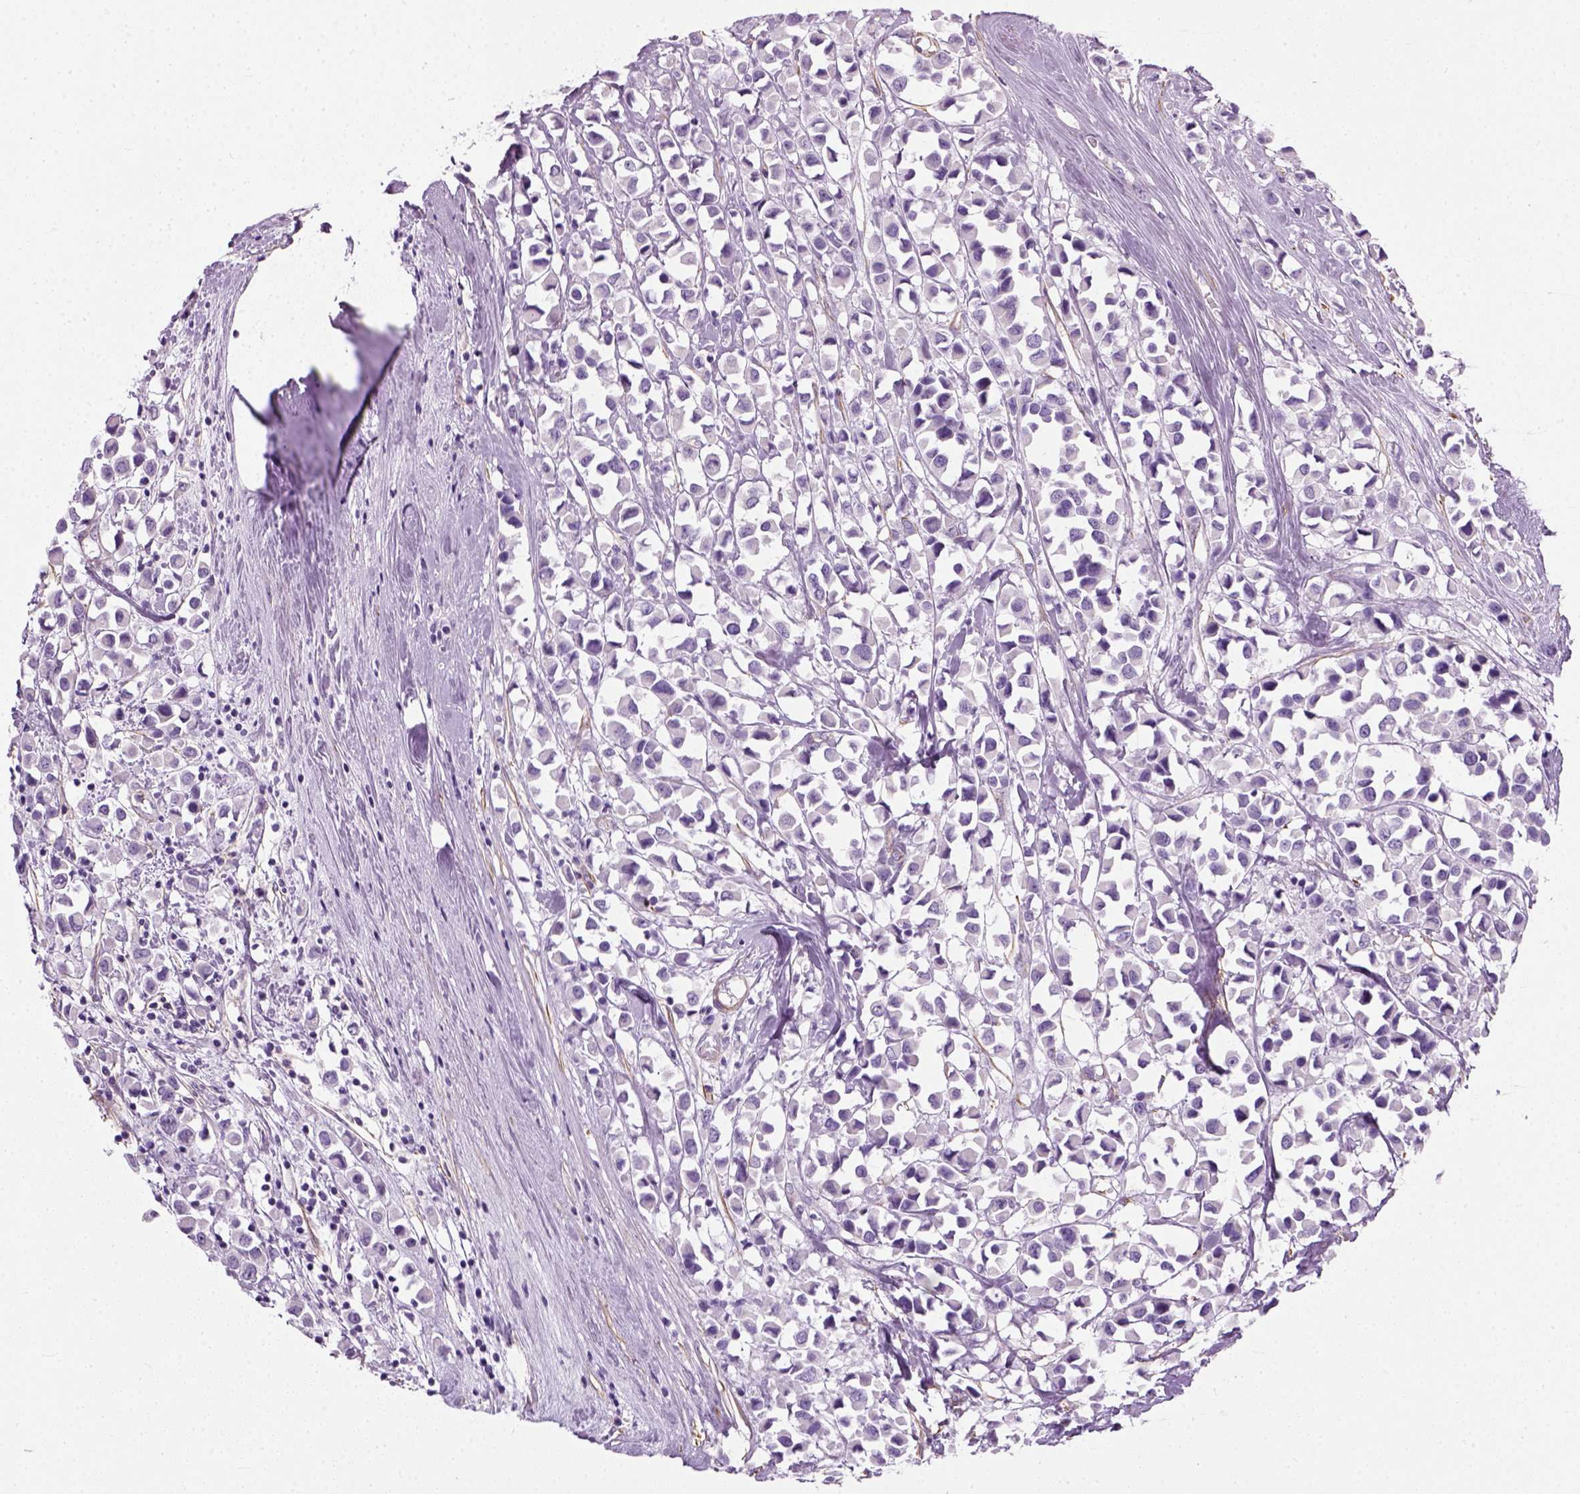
{"staining": {"intensity": "negative", "quantity": "none", "location": "none"}, "tissue": "breast cancer", "cell_type": "Tumor cells", "image_type": "cancer", "snomed": [{"axis": "morphology", "description": "Duct carcinoma"}, {"axis": "topography", "description": "Breast"}], "caption": "Tumor cells are negative for brown protein staining in breast invasive ductal carcinoma. Nuclei are stained in blue.", "gene": "FAM161A", "patient": {"sex": "female", "age": 61}}